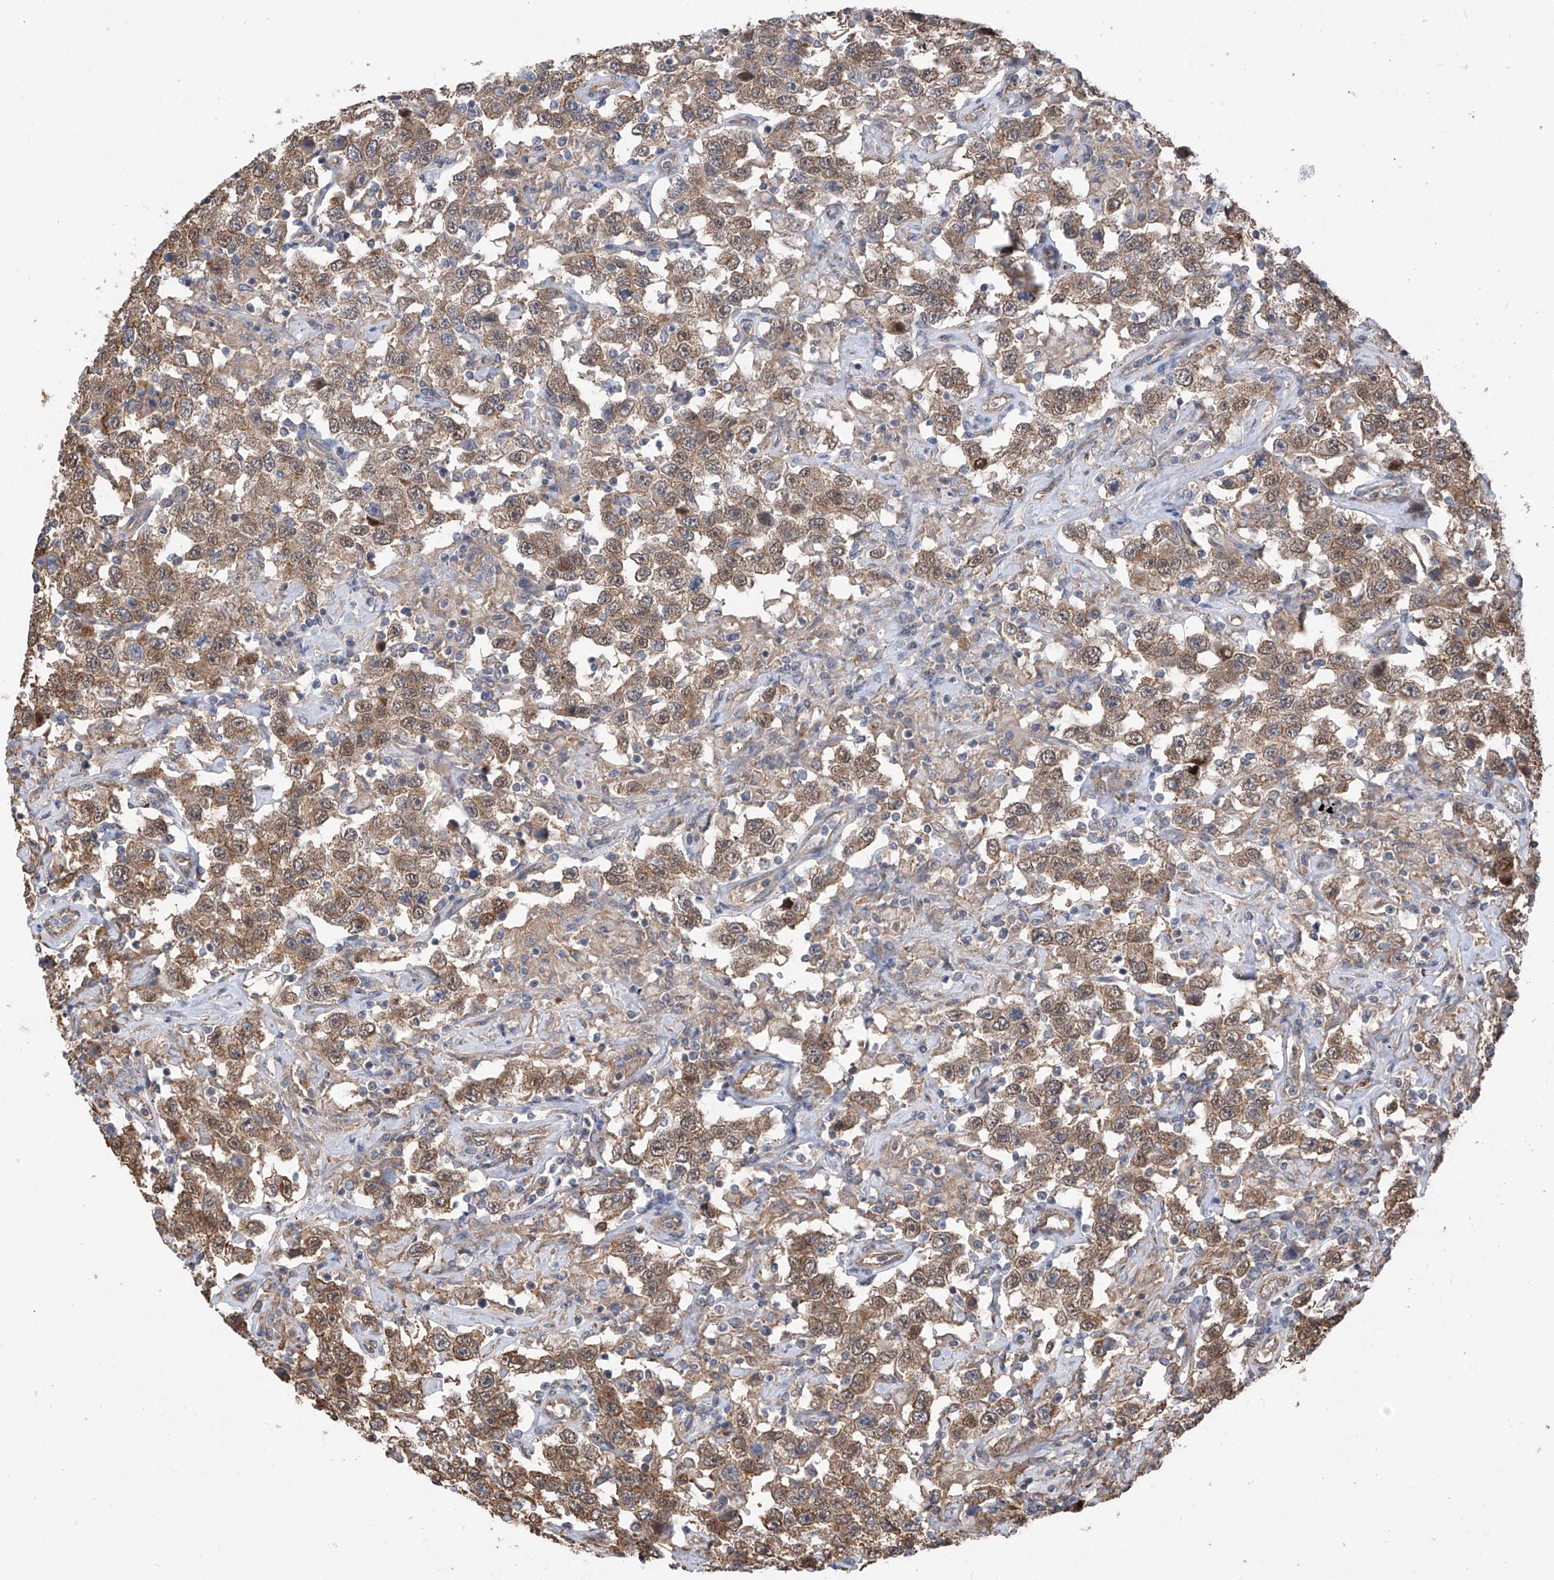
{"staining": {"intensity": "moderate", "quantity": ">75%", "location": "cytoplasmic/membranous"}, "tissue": "testis cancer", "cell_type": "Tumor cells", "image_type": "cancer", "snomed": [{"axis": "morphology", "description": "Seminoma, NOS"}, {"axis": "topography", "description": "Testis"}], "caption": "High-power microscopy captured an immunohistochemistry (IHC) histopathology image of testis cancer, revealing moderate cytoplasmic/membranous staining in approximately >75% of tumor cells.", "gene": "ZNF189", "patient": {"sex": "male", "age": 41}}